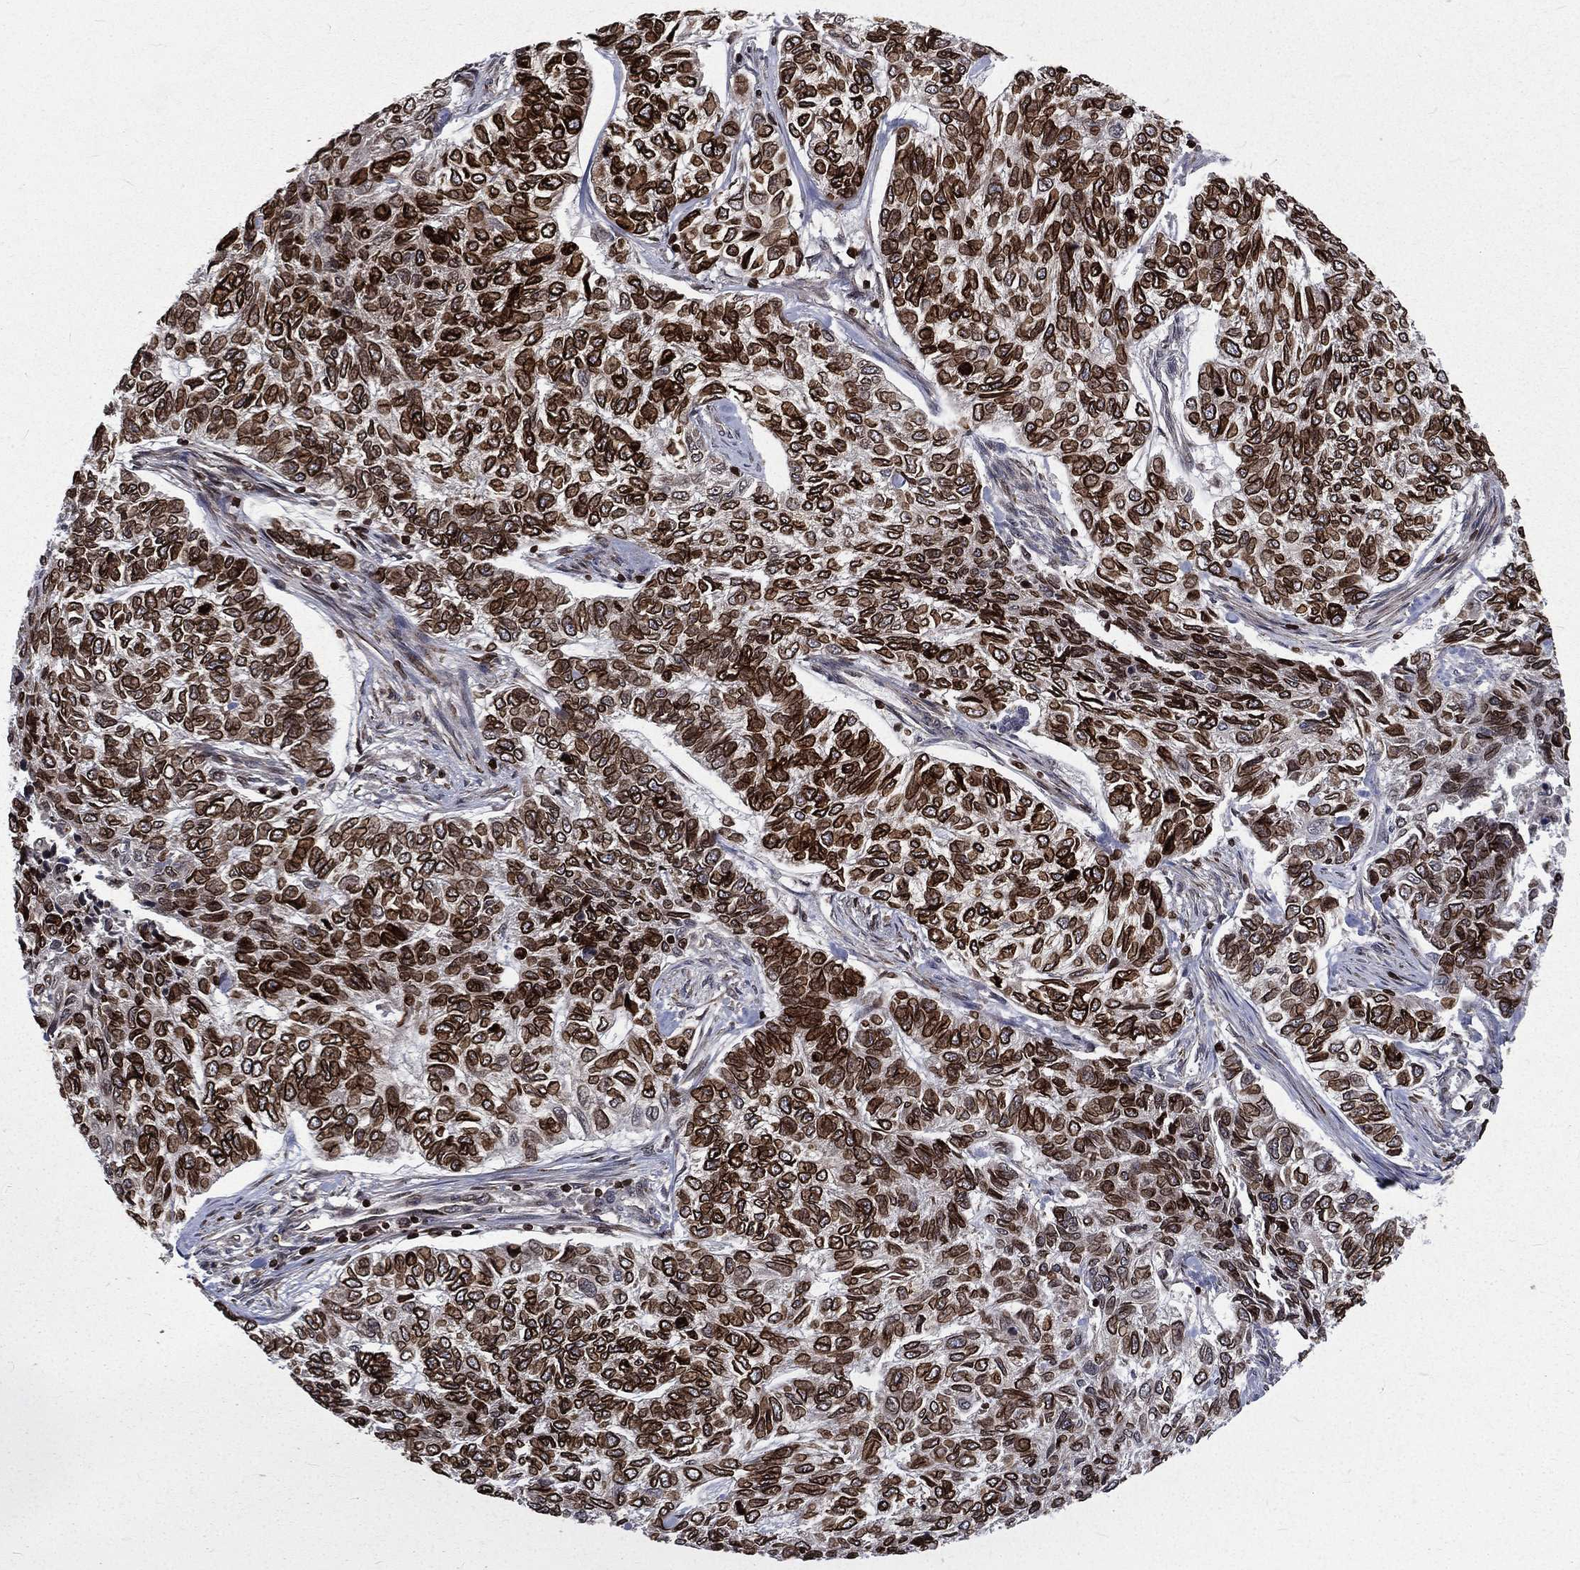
{"staining": {"intensity": "strong", "quantity": ">75%", "location": "cytoplasmic/membranous,nuclear"}, "tissue": "skin cancer", "cell_type": "Tumor cells", "image_type": "cancer", "snomed": [{"axis": "morphology", "description": "Basal cell carcinoma"}, {"axis": "topography", "description": "Skin"}], "caption": "This image reveals immunohistochemistry staining of basal cell carcinoma (skin), with high strong cytoplasmic/membranous and nuclear positivity in approximately >75% of tumor cells.", "gene": "LBR", "patient": {"sex": "female", "age": 65}}